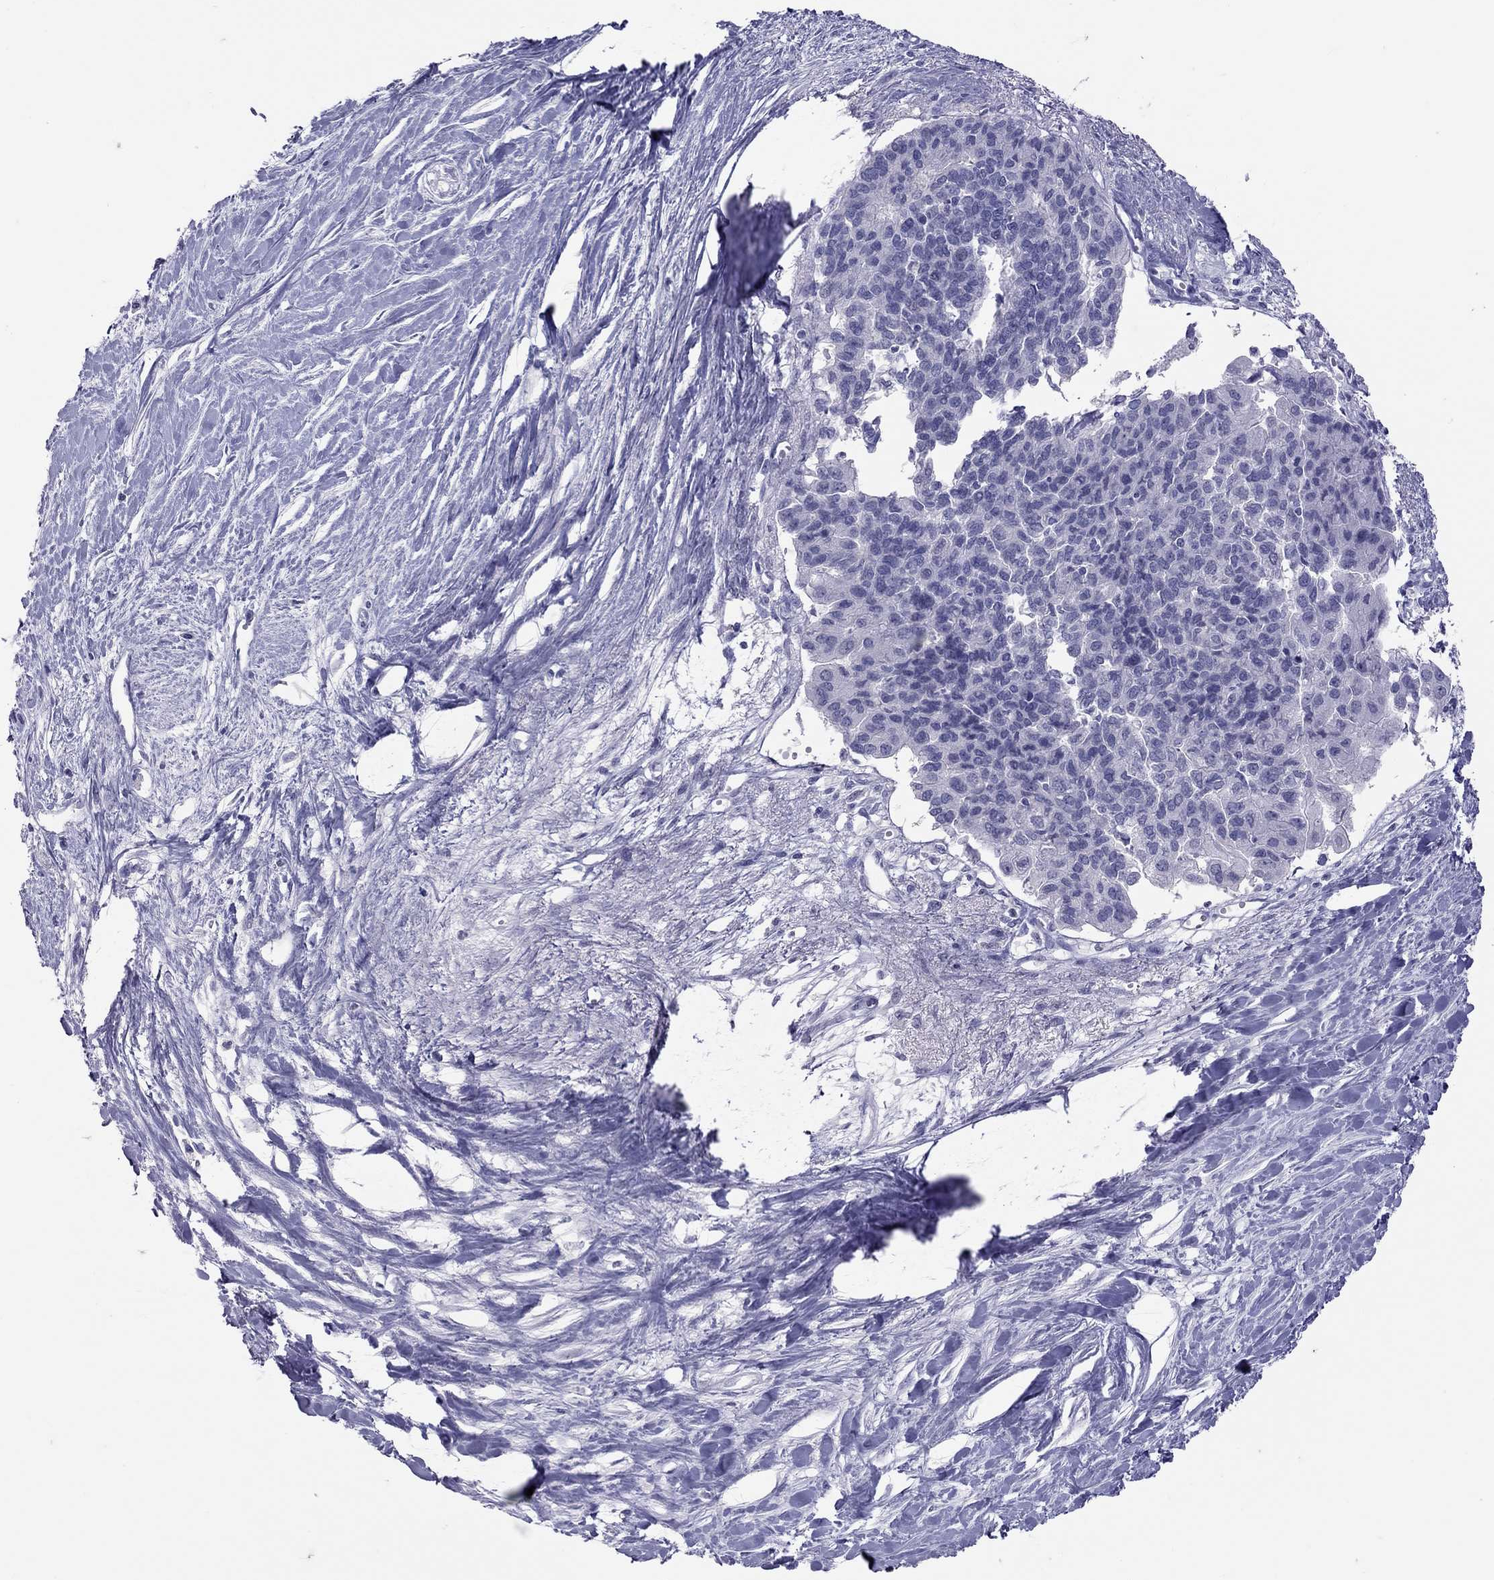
{"staining": {"intensity": "negative", "quantity": "none", "location": "none"}, "tissue": "pancreatic cancer", "cell_type": "Tumor cells", "image_type": "cancer", "snomed": [{"axis": "morphology", "description": "Adenocarcinoma, NOS"}, {"axis": "topography", "description": "Pancreas"}], "caption": "The image shows no significant staining in tumor cells of adenocarcinoma (pancreatic).", "gene": "MUC16", "patient": {"sex": "female", "age": 50}}